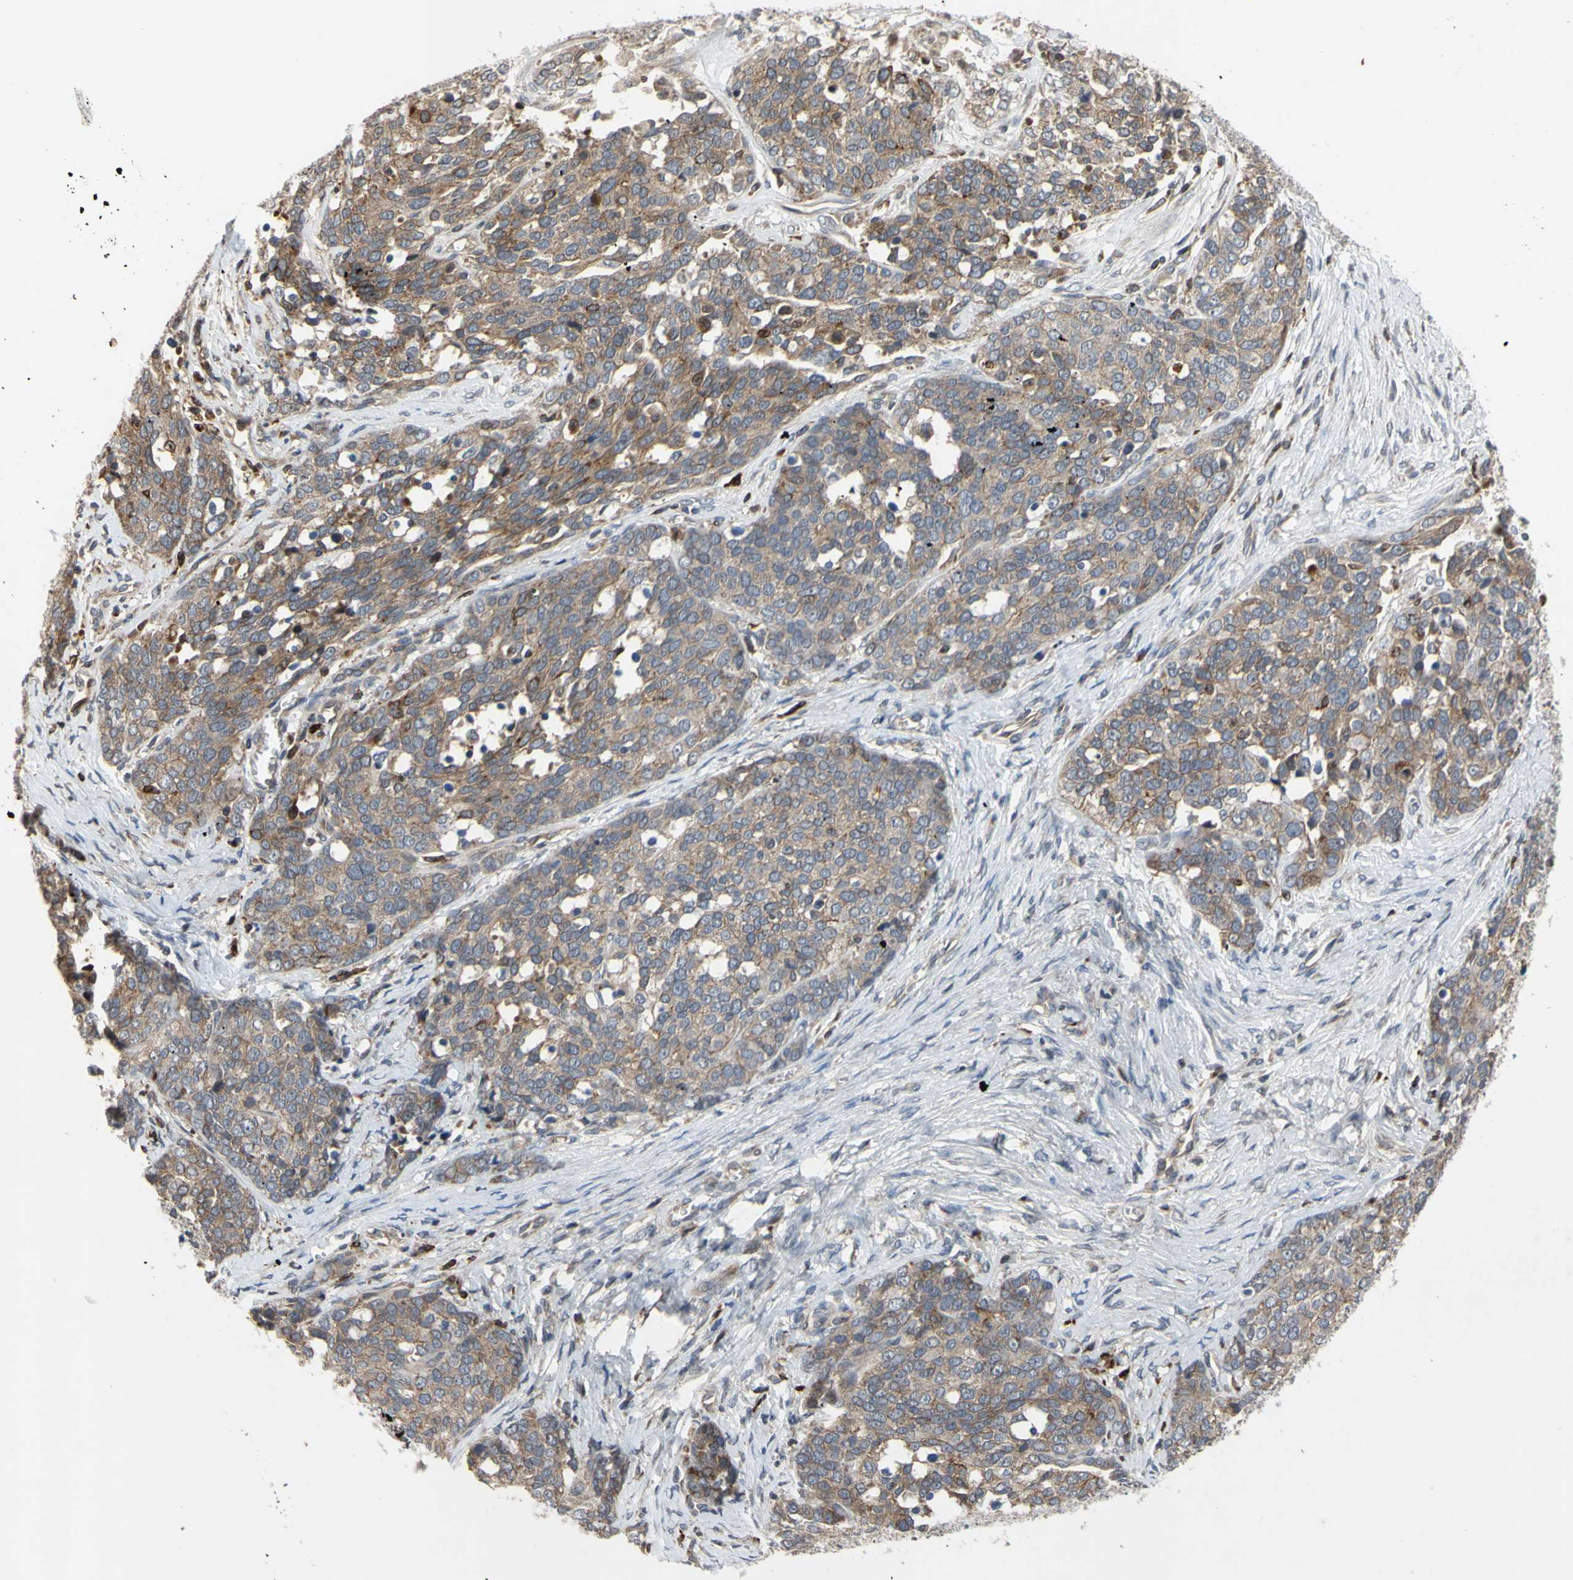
{"staining": {"intensity": "weak", "quantity": "25%-75%", "location": "cytoplasmic/membranous"}, "tissue": "ovarian cancer", "cell_type": "Tumor cells", "image_type": "cancer", "snomed": [{"axis": "morphology", "description": "Cystadenocarcinoma, serous, NOS"}, {"axis": "topography", "description": "Ovary"}], "caption": "Immunohistochemical staining of human serous cystadenocarcinoma (ovarian) exhibits low levels of weak cytoplasmic/membranous positivity in approximately 25%-75% of tumor cells.", "gene": "PLXNA2", "patient": {"sex": "female", "age": 44}}